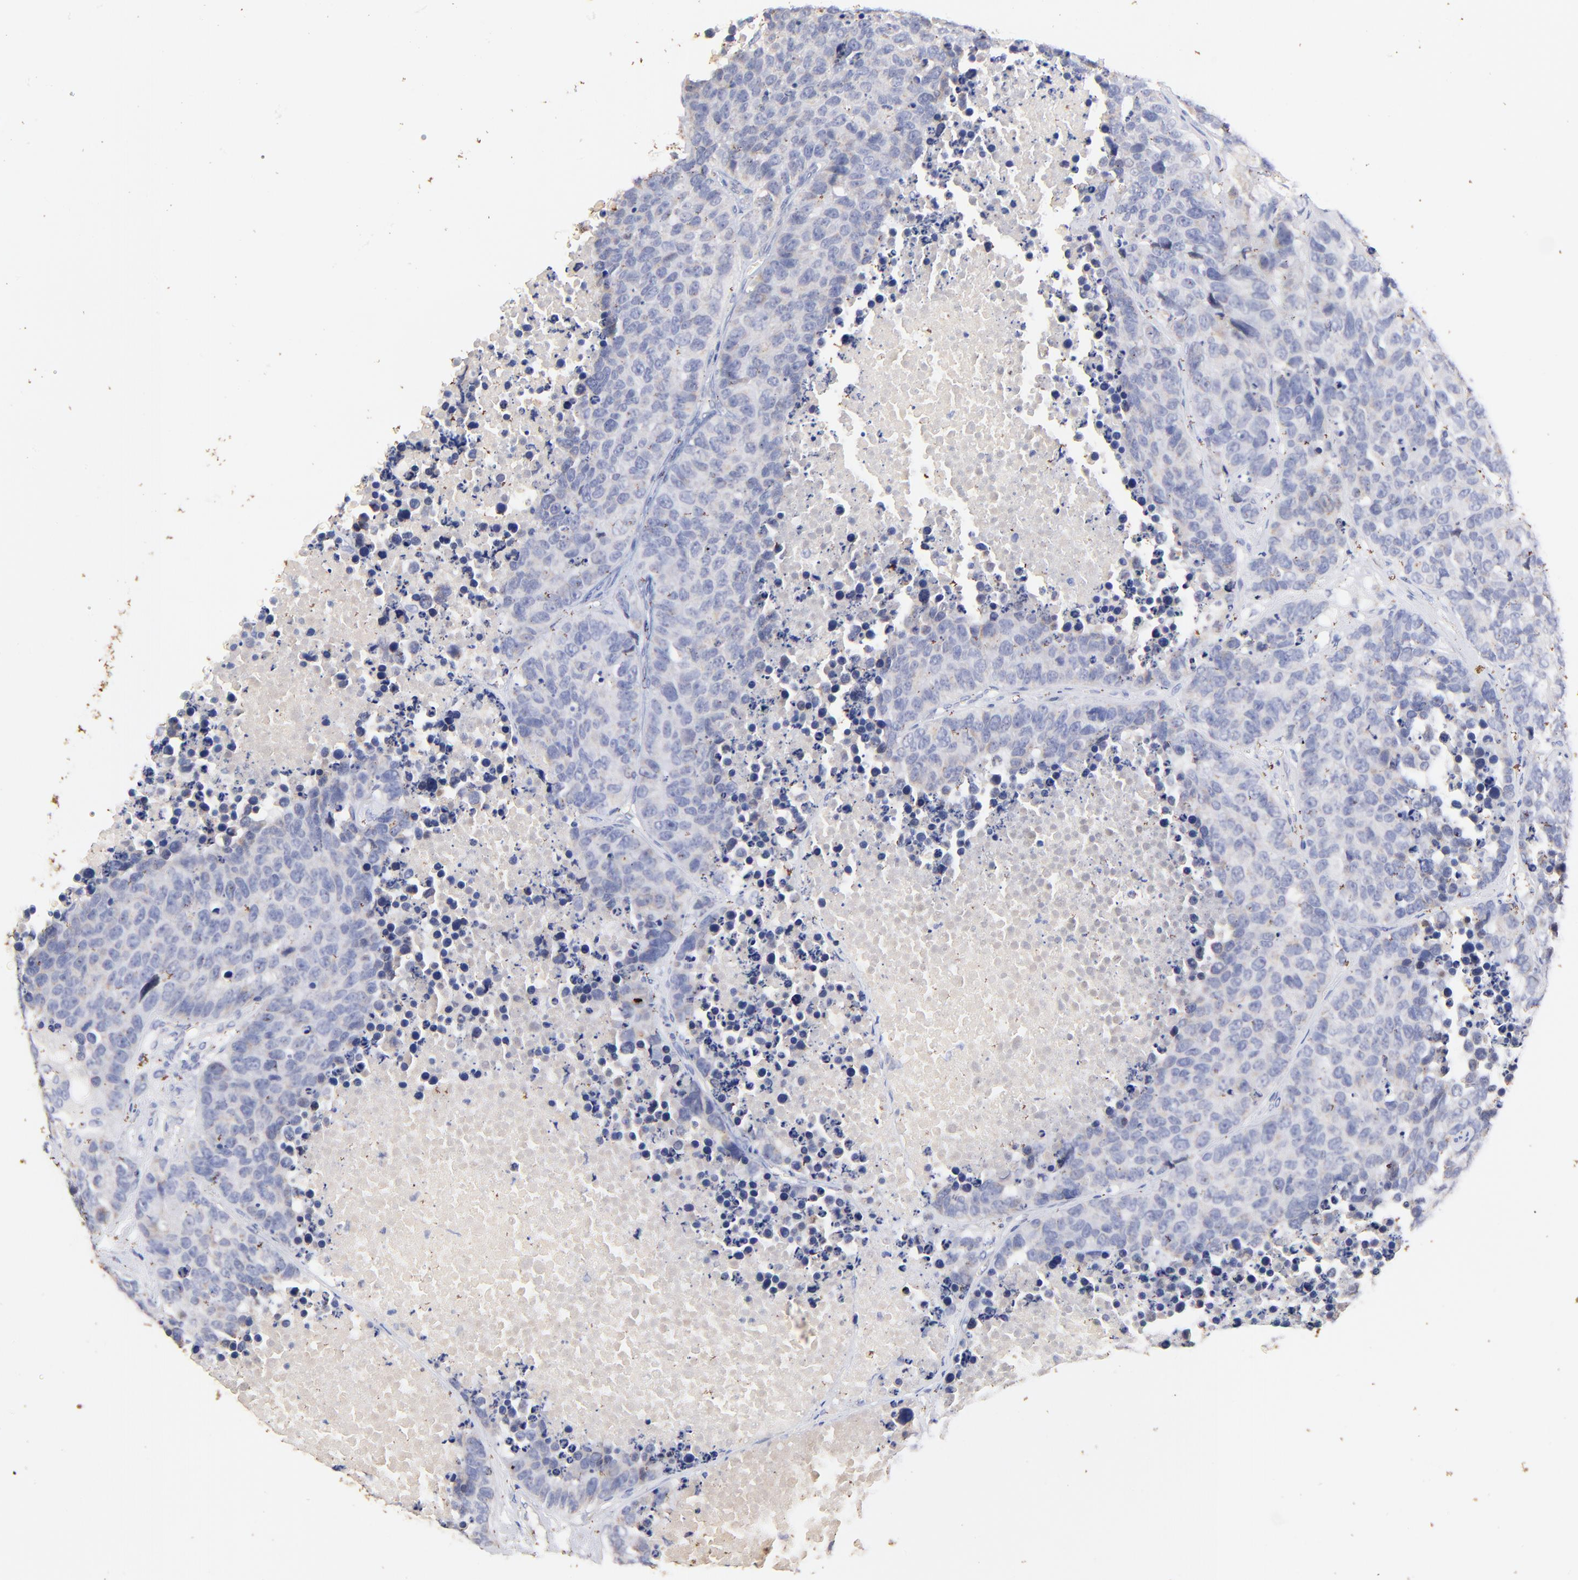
{"staining": {"intensity": "negative", "quantity": "none", "location": "none"}, "tissue": "carcinoid", "cell_type": "Tumor cells", "image_type": "cancer", "snomed": [{"axis": "morphology", "description": "Carcinoid, malignant, NOS"}, {"axis": "topography", "description": "Lung"}], "caption": "The IHC photomicrograph has no significant staining in tumor cells of malignant carcinoid tissue.", "gene": "IGLV7-43", "patient": {"sex": "male", "age": 60}}